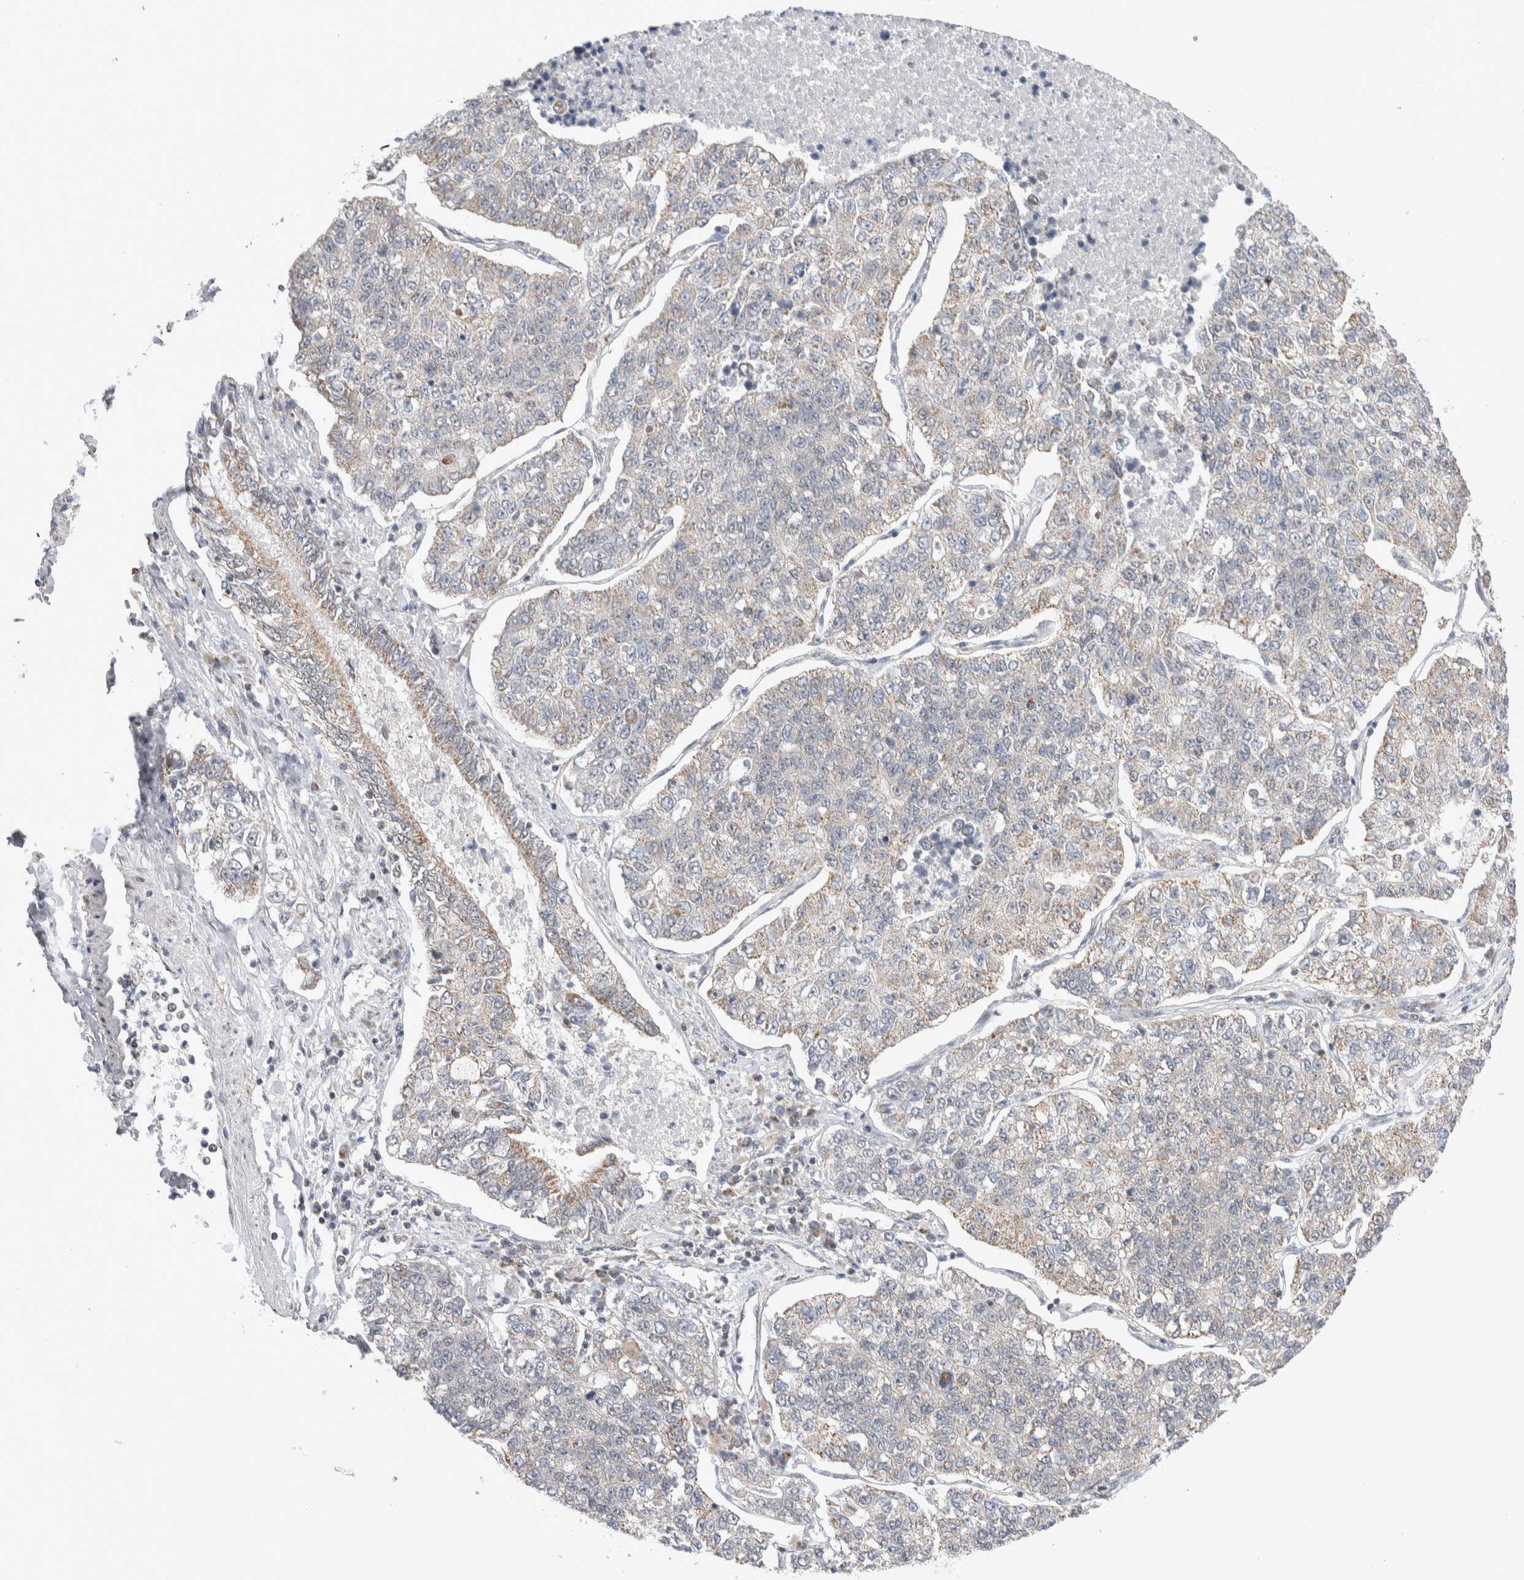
{"staining": {"intensity": "weak", "quantity": "25%-75%", "location": "cytoplasmic/membranous"}, "tissue": "lung cancer", "cell_type": "Tumor cells", "image_type": "cancer", "snomed": [{"axis": "morphology", "description": "Adenocarcinoma, NOS"}, {"axis": "topography", "description": "Lung"}], "caption": "Lung cancer tissue exhibits weak cytoplasmic/membranous positivity in approximately 25%-75% of tumor cells, visualized by immunohistochemistry.", "gene": "ZNF695", "patient": {"sex": "male", "age": 49}}